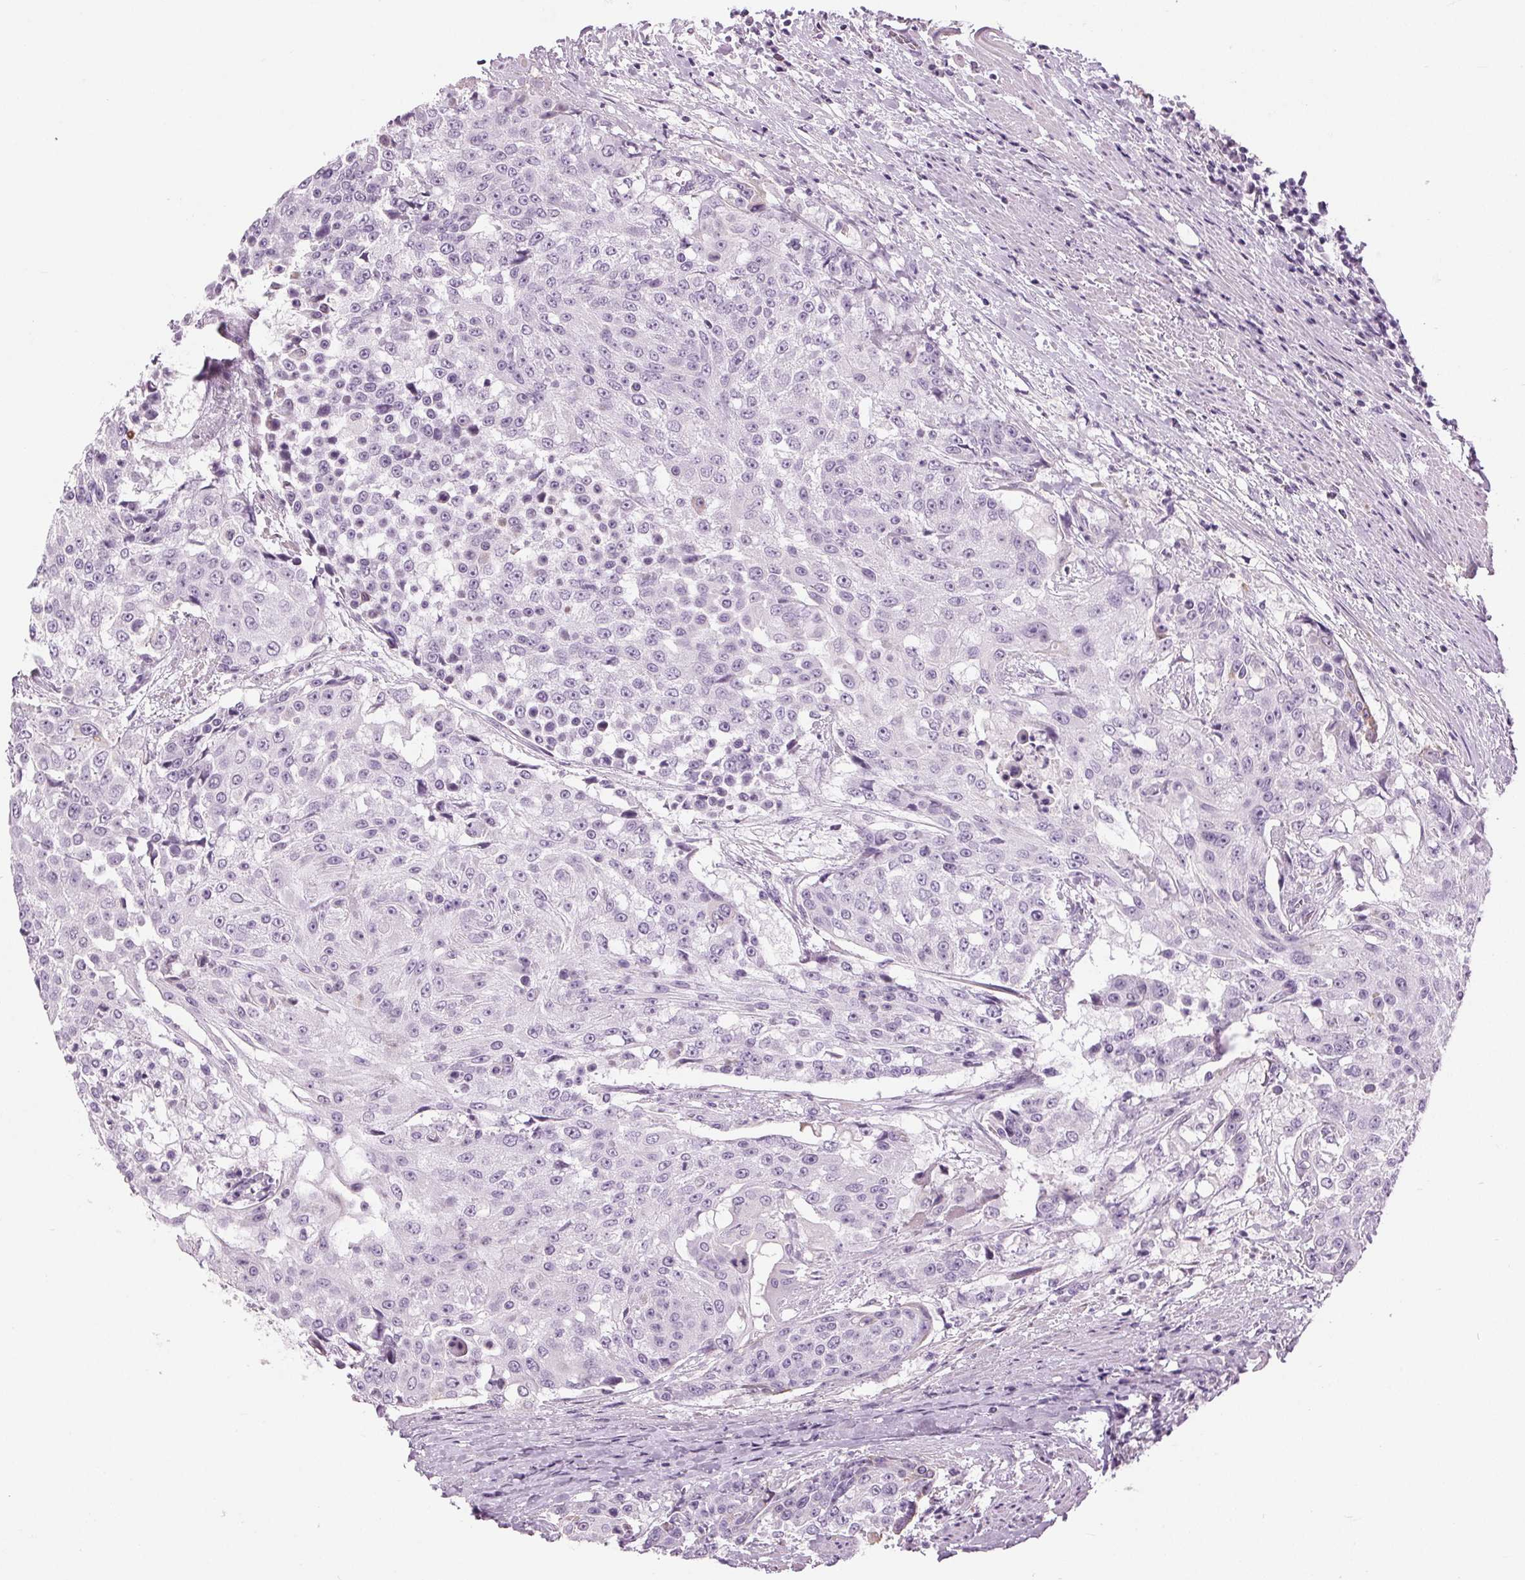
{"staining": {"intensity": "negative", "quantity": "none", "location": "none"}, "tissue": "urothelial cancer", "cell_type": "Tumor cells", "image_type": "cancer", "snomed": [{"axis": "morphology", "description": "Urothelial carcinoma, High grade"}, {"axis": "topography", "description": "Urinary bladder"}], "caption": "Immunohistochemical staining of urothelial cancer demonstrates no significant positivity in tumor cells.", "gene": "MISP", "patient": {"sex": "female", "age": 63}}